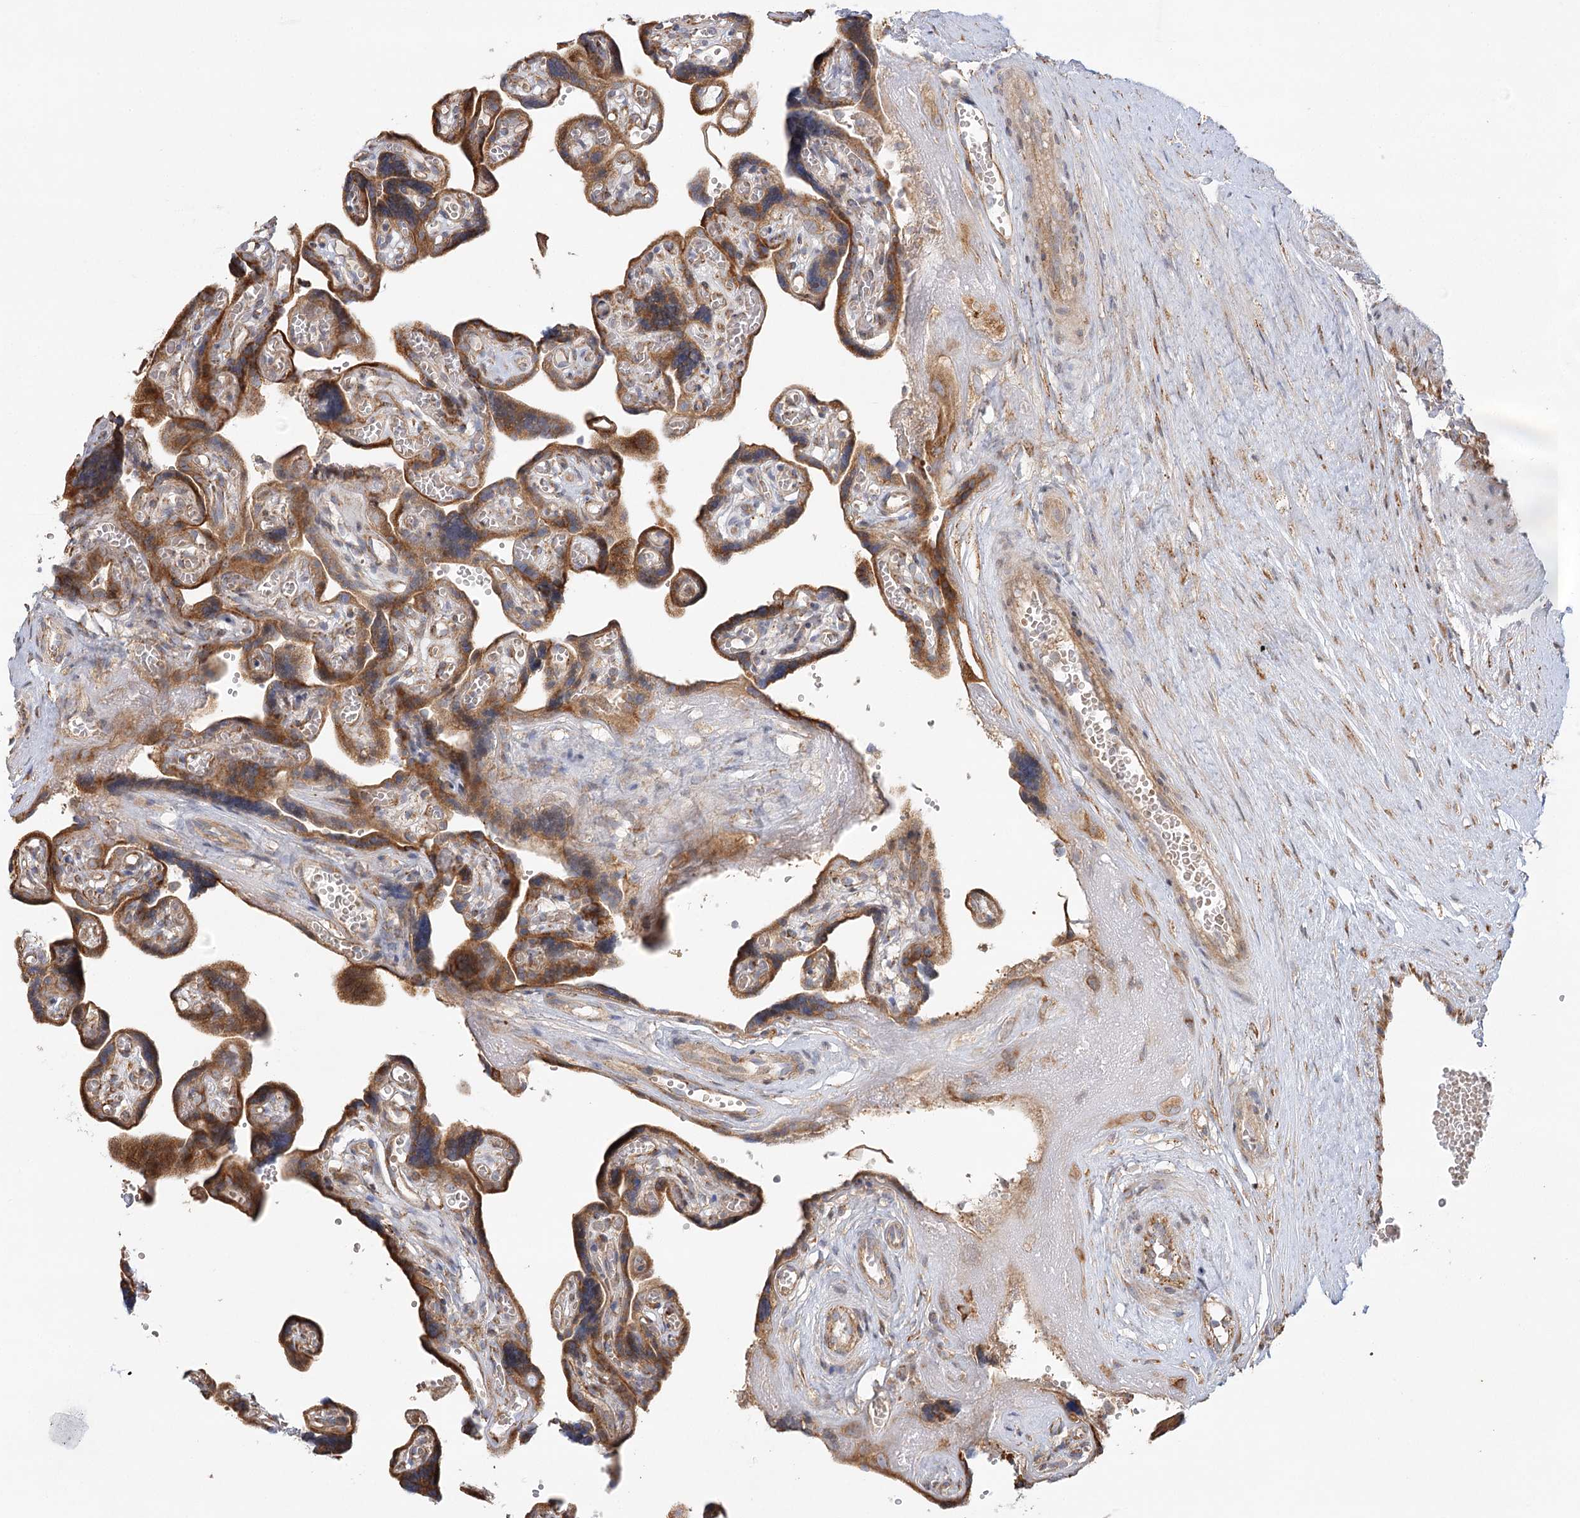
{"staining": {"intensity": "moderate", "quantity": ">75%", "location": "cytoplasmic/membranous"}, "tissue": "placenta", "cell_type": "Trophoblastic cells", "image_type": "normal", "snomed": [{"axis": "morphology", "description": "Normal tissue, NOS"}, {"axis": "topography", "description": "Placenta"}], "caption": "Immunohistochemistry (IHC) histopathology image of benign placenta stained for a protein (brown), which demonstrates medium levels of moderate cytoplasmic/membranous positivity in about >75% of trophoblastic cells.", "gene": "ZFYVE16", "patient": {"sex": "female", "age": 30}}